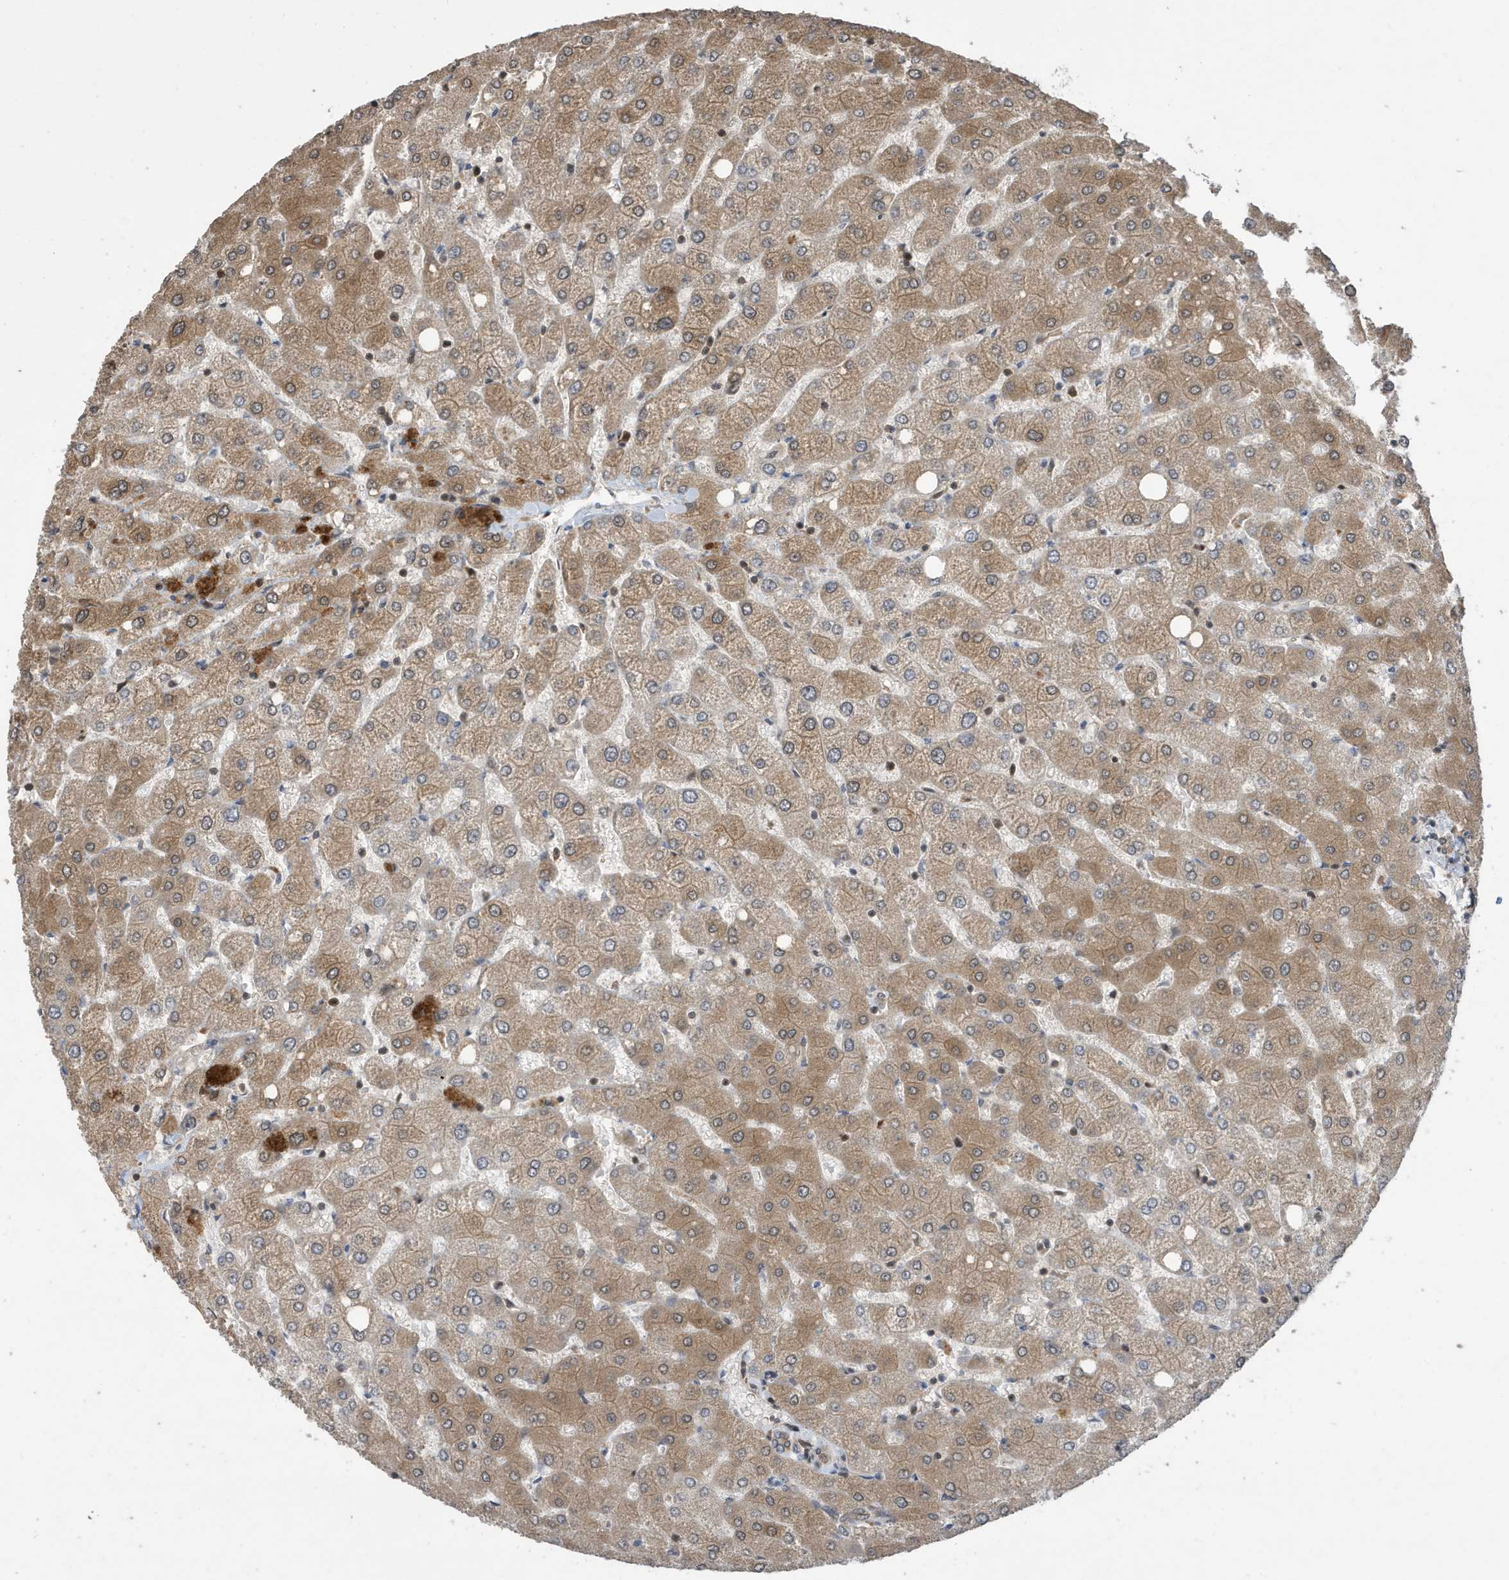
{"staining": {"intensity": "weak", "quantity": ">75%", "location": "cytoplasmic/membranous,nuclear"}, "tissue": "liver", "cell_type": "Cholangiocytes", "image_type": "normal", "snomed": [{"axis": "morphology", "description": "Normal tissue, NOS"}, {"axis": "topography", "description": "Liver"}], "caption": "Weak cytoplasmic/membranous,nuclear staining for a protein is seen in about >75% of cholangiocytes of benign liver using immunohistochemistry (IHC).", "gene": "UBQLN1", "patient": {"sex": "female", "age": 54}}